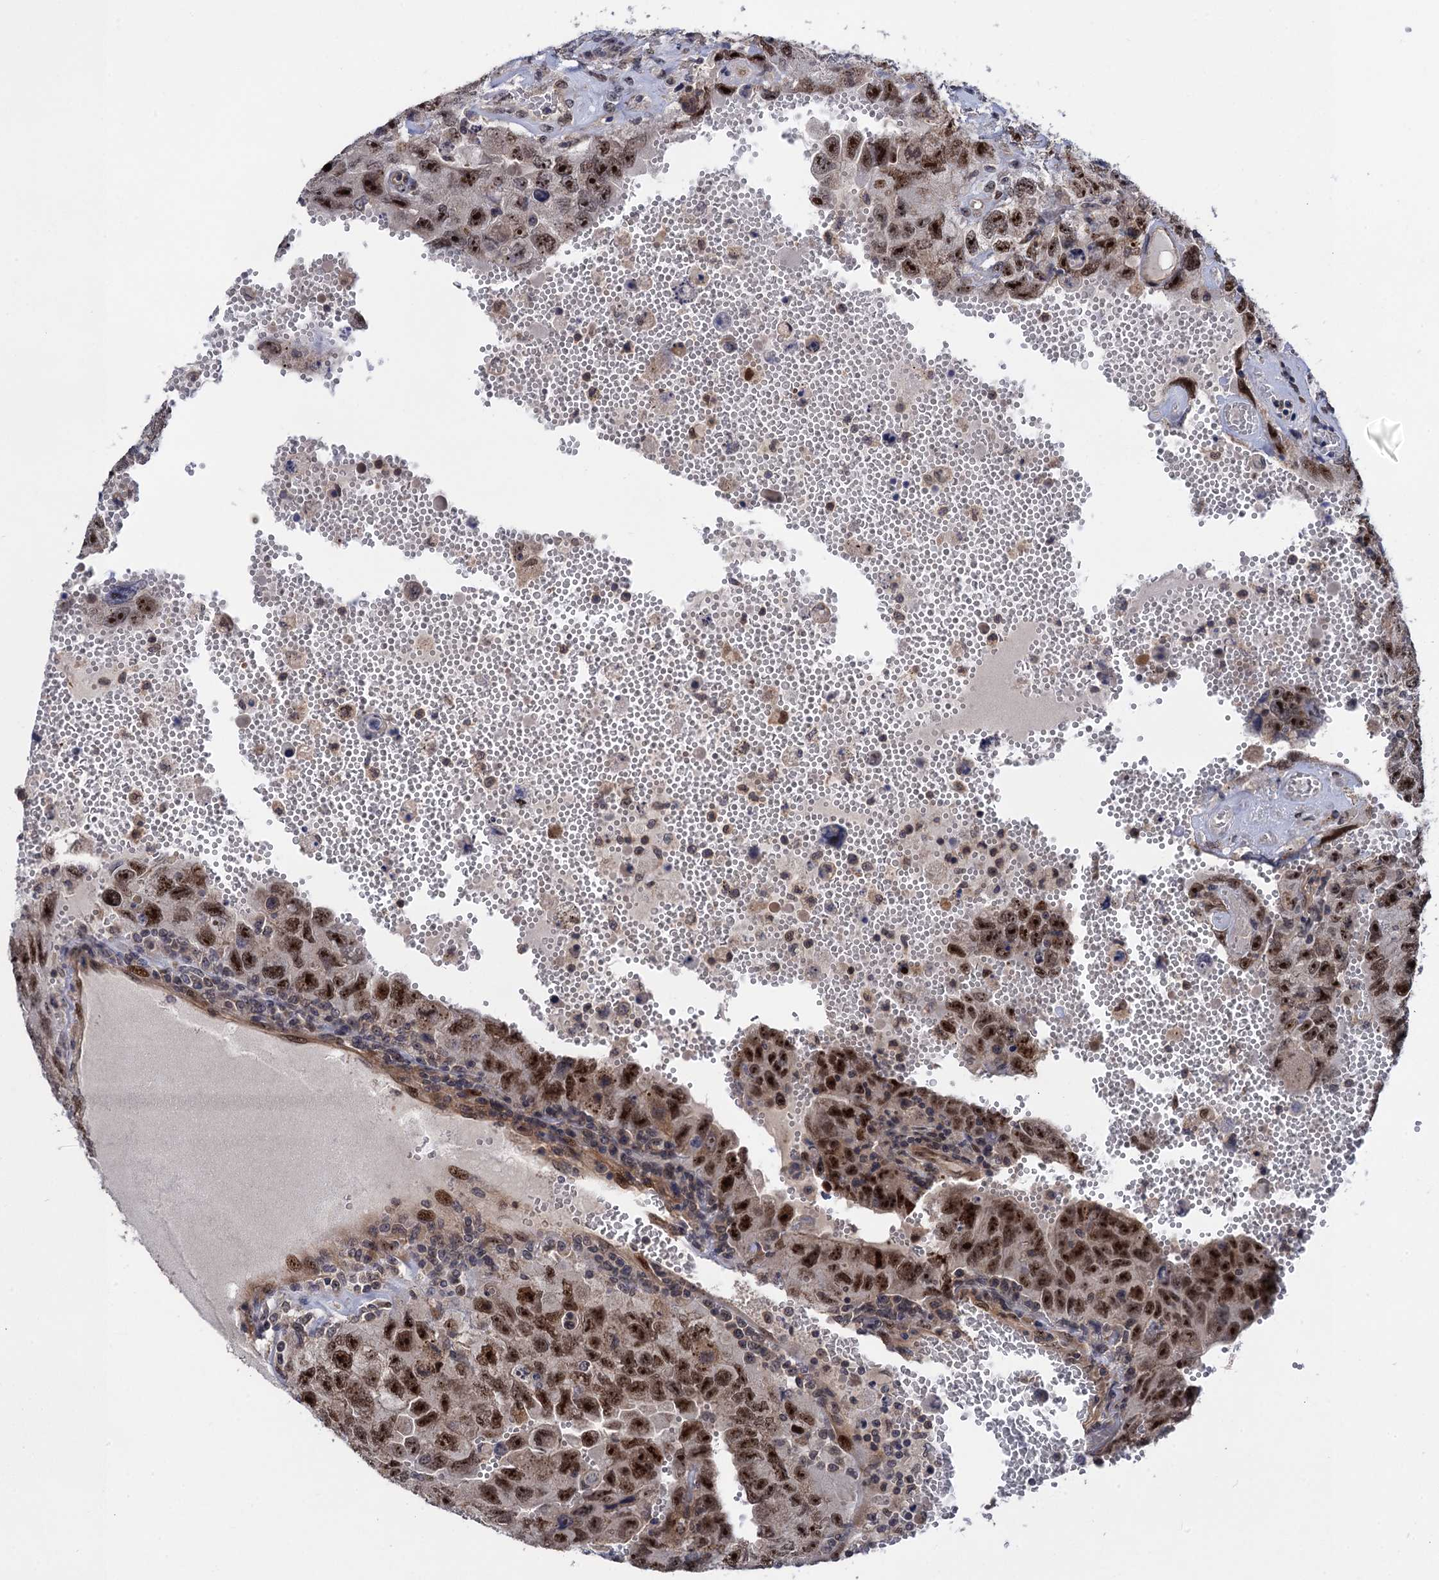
{"staining": {"intensity": "strong", "quantity": ">75%", "location": "nuclear"}, "tissue": "testis cancer", "cell_type": "Tumor cells", "image_type": "cancer", "snomed": [{"axis": "morphology", "description": "Carcinoma, Embryonal, NOS"}, {"axis": "topography", "description": "Testis"}], "caption": "DAB (3,3'-diaminobenzidine) immunohistochemical staining of human testis embryonal carcinoma reveals strong nuclear protein staining in approximately >75% of tumor cells.", "gene": "ZAR1L", "patient": {"sex": "male", "age": 26}}